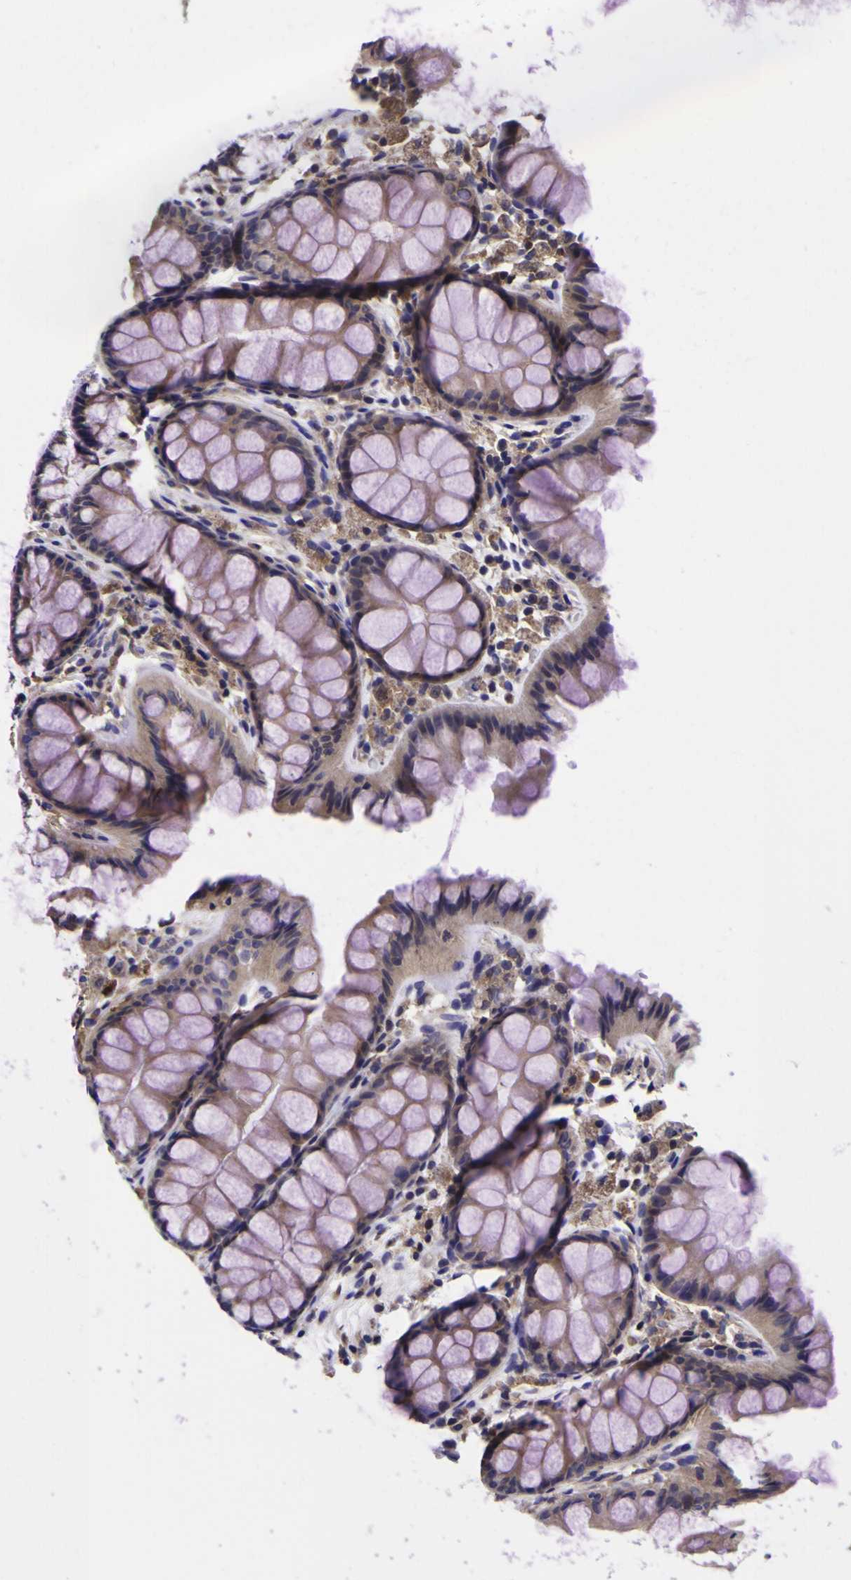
{"staining": {"intensity": "negative", "quantity": "none", "location": "none"}, "tissue": "colon", "cell_type": "Endothelial cells", "image_type": "normal", "snomed": [{"axis": "morphology", "description": "Normal tissue, NOS"}, {"axis": "topography", "description": "Colon"}], "caption": "High power microscopy image of an immunohistochemistry image of unremarkable colon, revealing no significant expression in endothelial cells.", "gene": "MAPK14", "patient": {"sex": "female", "age": 55}}